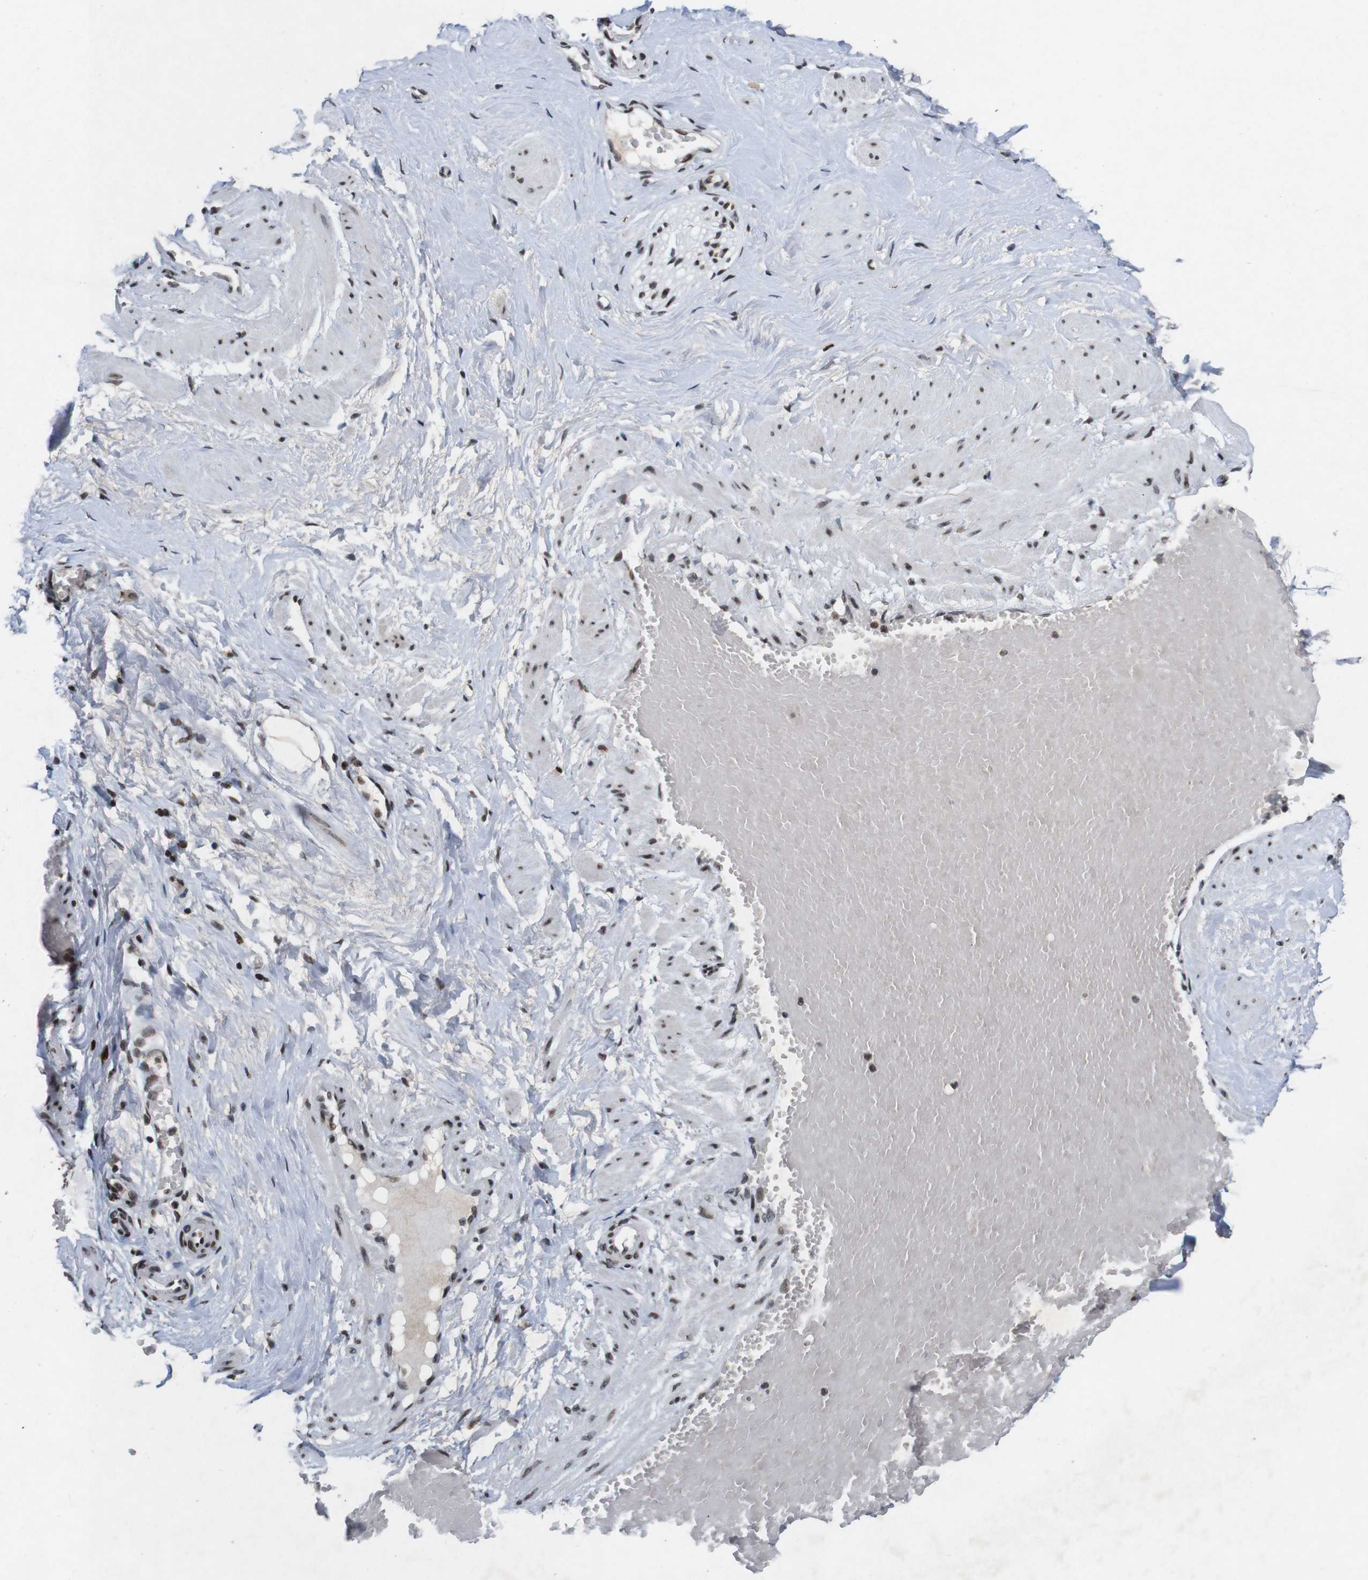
{"staining": {"intensity": "strong", "quantity": ">75%", "location": "nuclear"}, "tissue": "adipose tissue", "cell_type": "Adipocytes", "image_type": "normal", "snomed": [{"axis": "morphology", "description": "Normal tissue, NOS"}, {"axis": "topography", "description": "Soft tissue"}, {"axis": "topography", "description": "Vascular tissue"}], "caption": "Immunohistochemistry (IHC) micrograph of benign adipose tissue: human adipose tissue stained using immunohistochemistry shows high levels of strong protein expression localized specifically in the nuclear of adipocytes, appearing as a nuclear brown color.", "gene": "MAGEH1", "patient": {"sex": "female", "age": 35}}